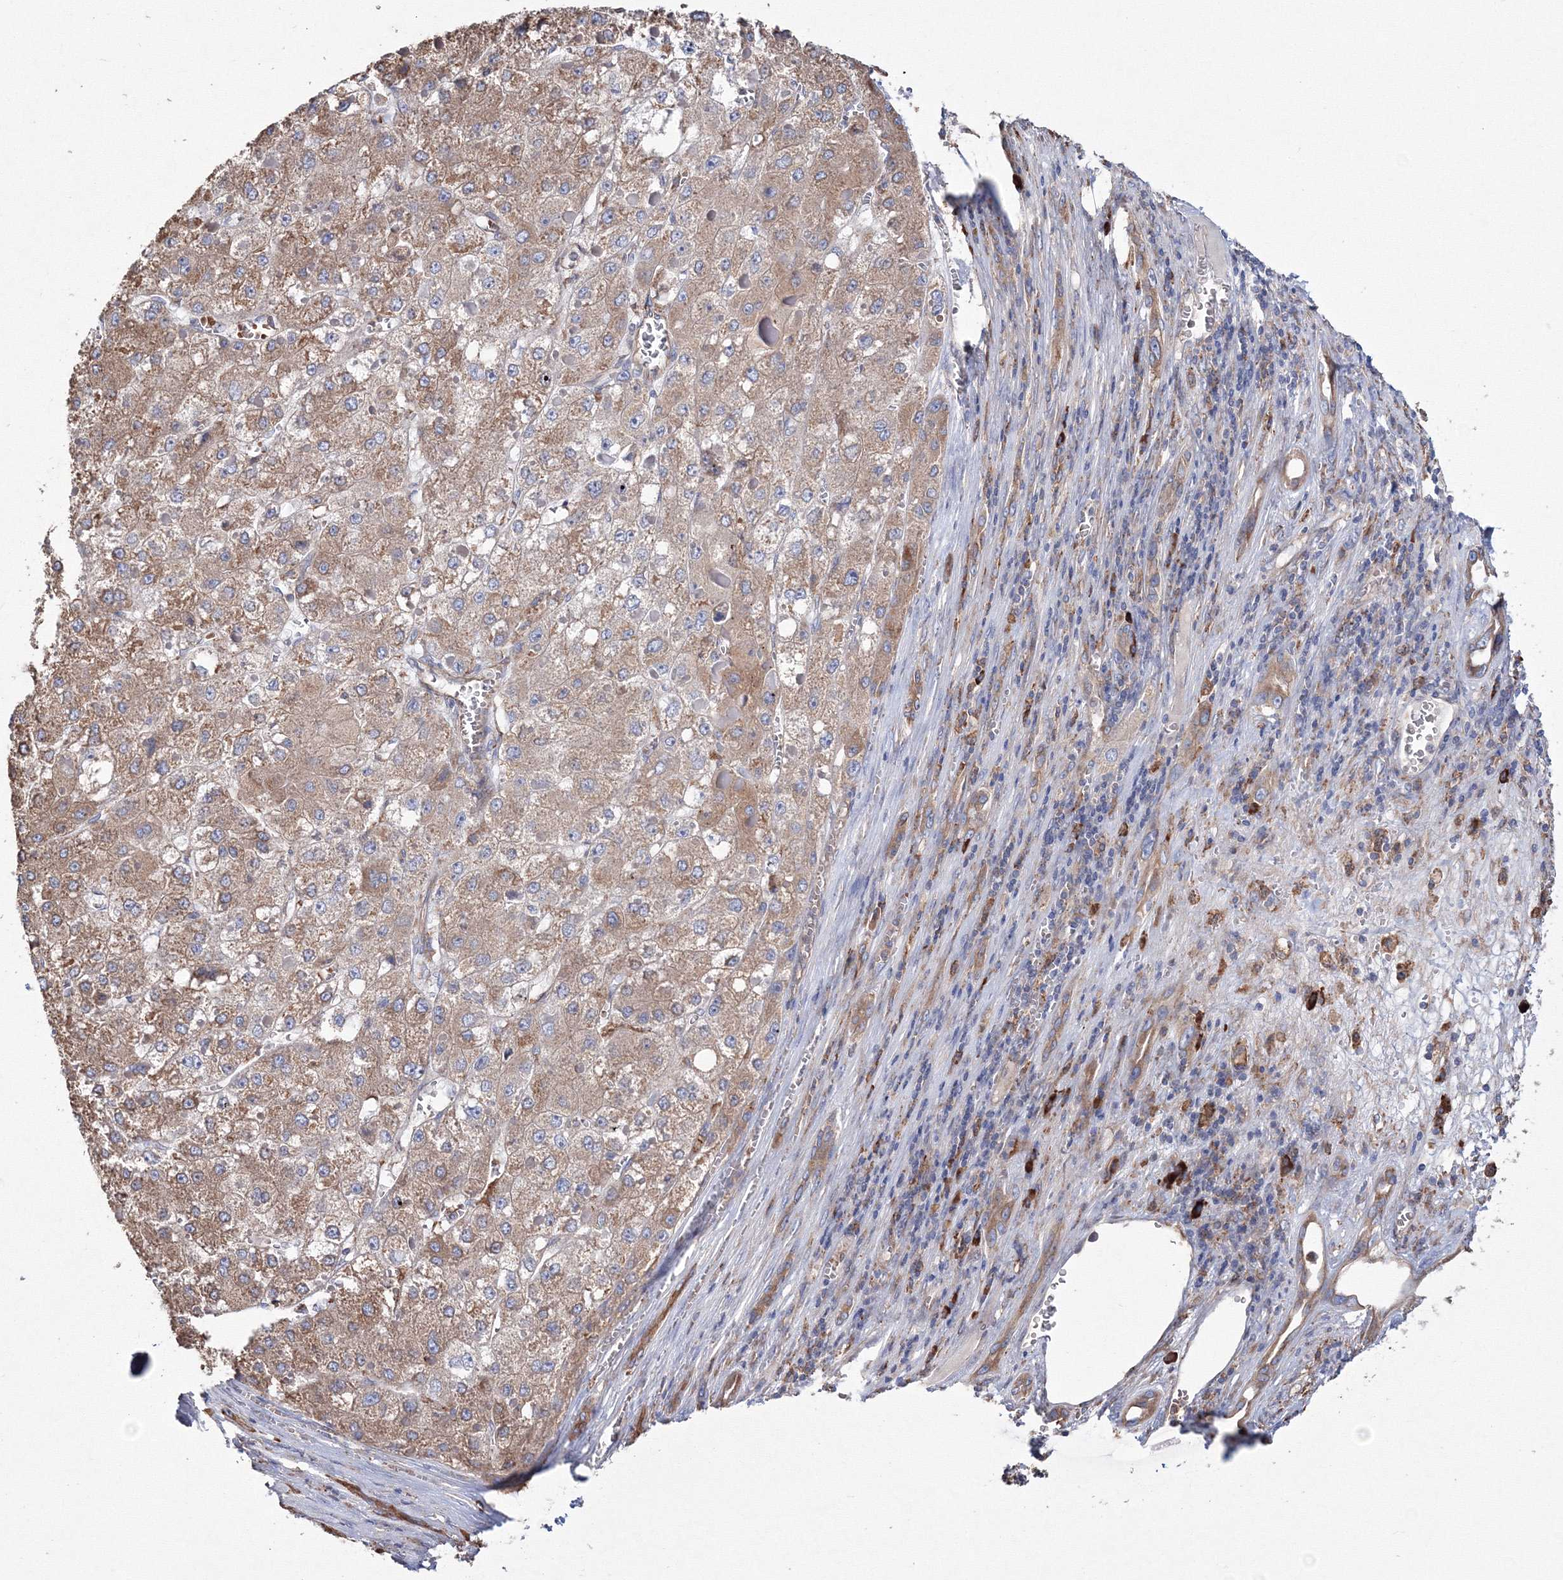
{"staining": {"intensity": "moderate", "quantity": ">75%", "location": "cytoplasmic/membranous"}, "tissue": "liver cancer", "cell_type": "Tumor cells", "image_type": "cancer", "snomed": [{"axis": "morphology", "description": "Carcinoma, Hepatocellular, NOS"}, {"axis": "topography", "description": "Liver"}], "caption": "Protein expression analysis of liver cancer (hepatocellular carcinoma) reveals moderate cytoplasmic/membranous positivity in approximately >75% of tumor cells.", "gene": "VPS8", "patient": {"sex": "female", "age": 73}}